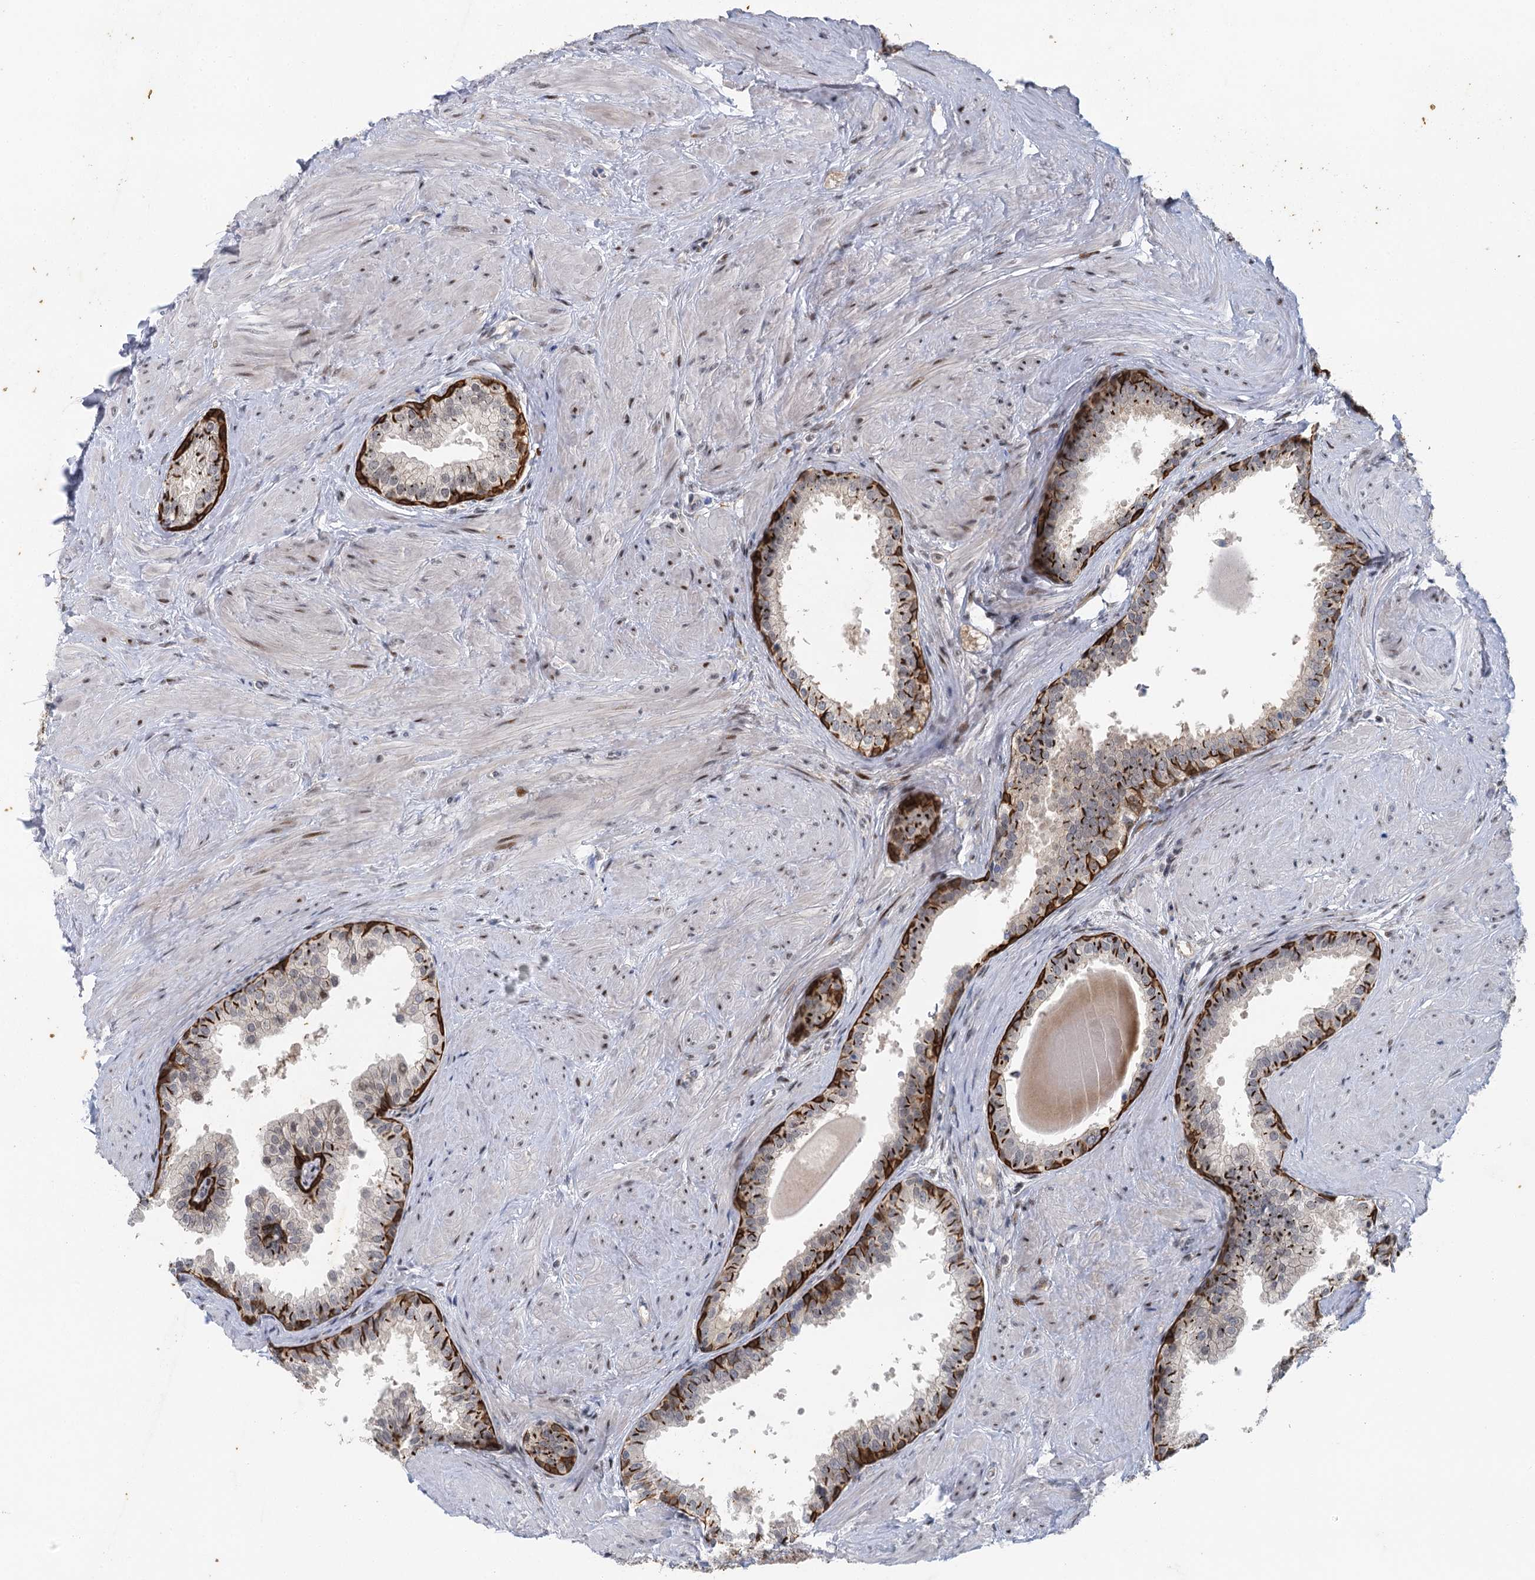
{"staining": {"intensity": "strong", "quantity": "25%-75%", "location": "cytoplasmic/membranous"}, "tissue": "prostate", "cell_type": "Glandular cells", "image_type": "normal", "snomed": [{"axis": "morphology", "description": "Normal tissue, NOS"}, {"axis": "topography", "description": "Prostate"}], "caption": "Glandular cells display strong cytoplasmic/membranous positivity in approximately 25%-75% of cells in benign prostate.", "gene": "IL11RA", "patient": {"sex": "male", "age": 48}}